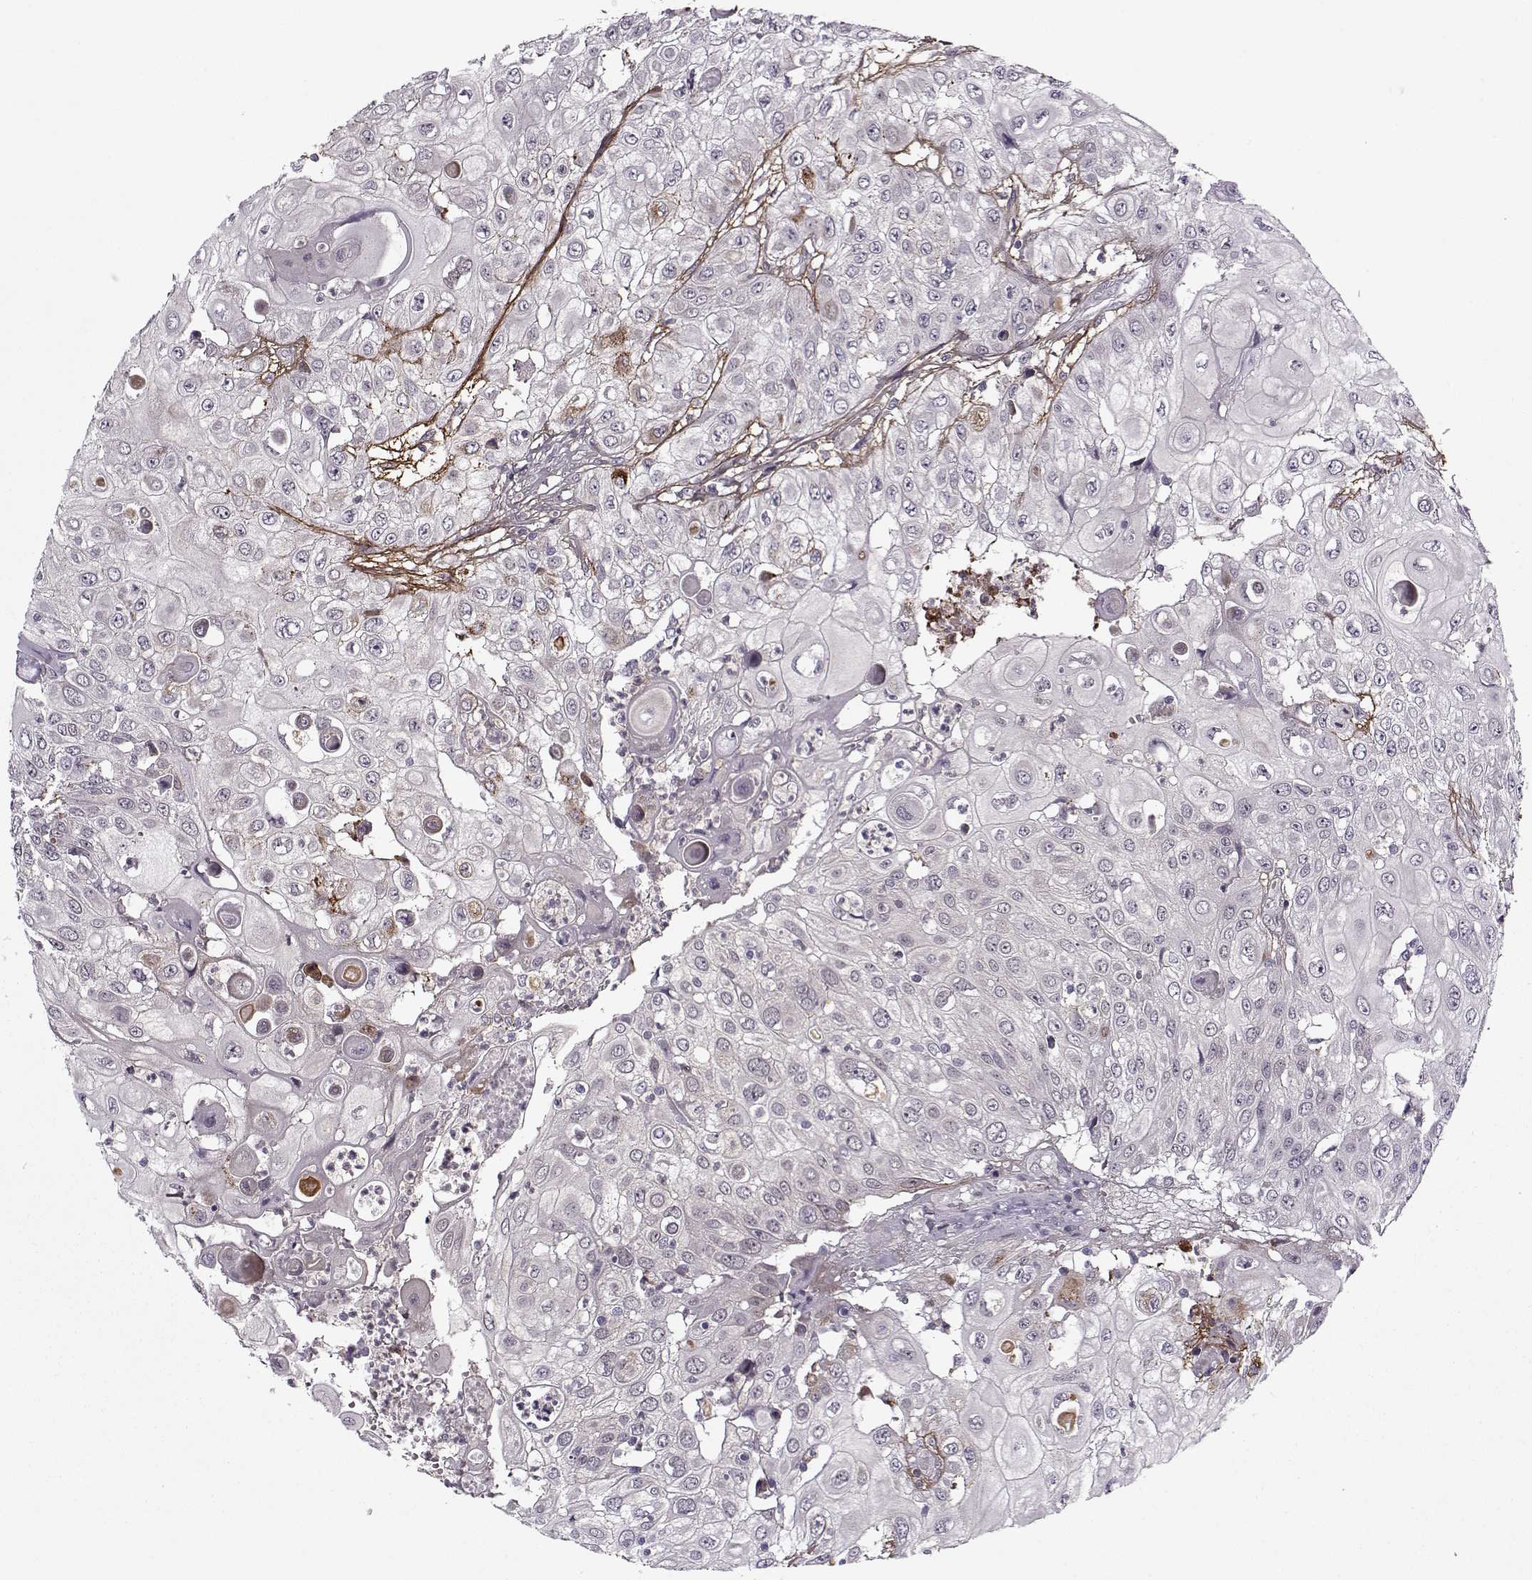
{"staining": {"intensity": "negative", "quantity": "none", "location": "none"}, "tissue": "urothelial cancer", "cell_type": "Tumor cells", "image_type": "cancer", "snomed": [{"axis": "morphology", "description": "Urothelial carcinoma, High grade"}, {"axis": "topography", "description": "Urinary bladder"}], "caption": "Urothelial carcinoma (high-grade) stained for a protein using IHC reveals no positivity tumor cells.", "gene": "DENND4B", "patient": {"sex": "female", "age": 79}}